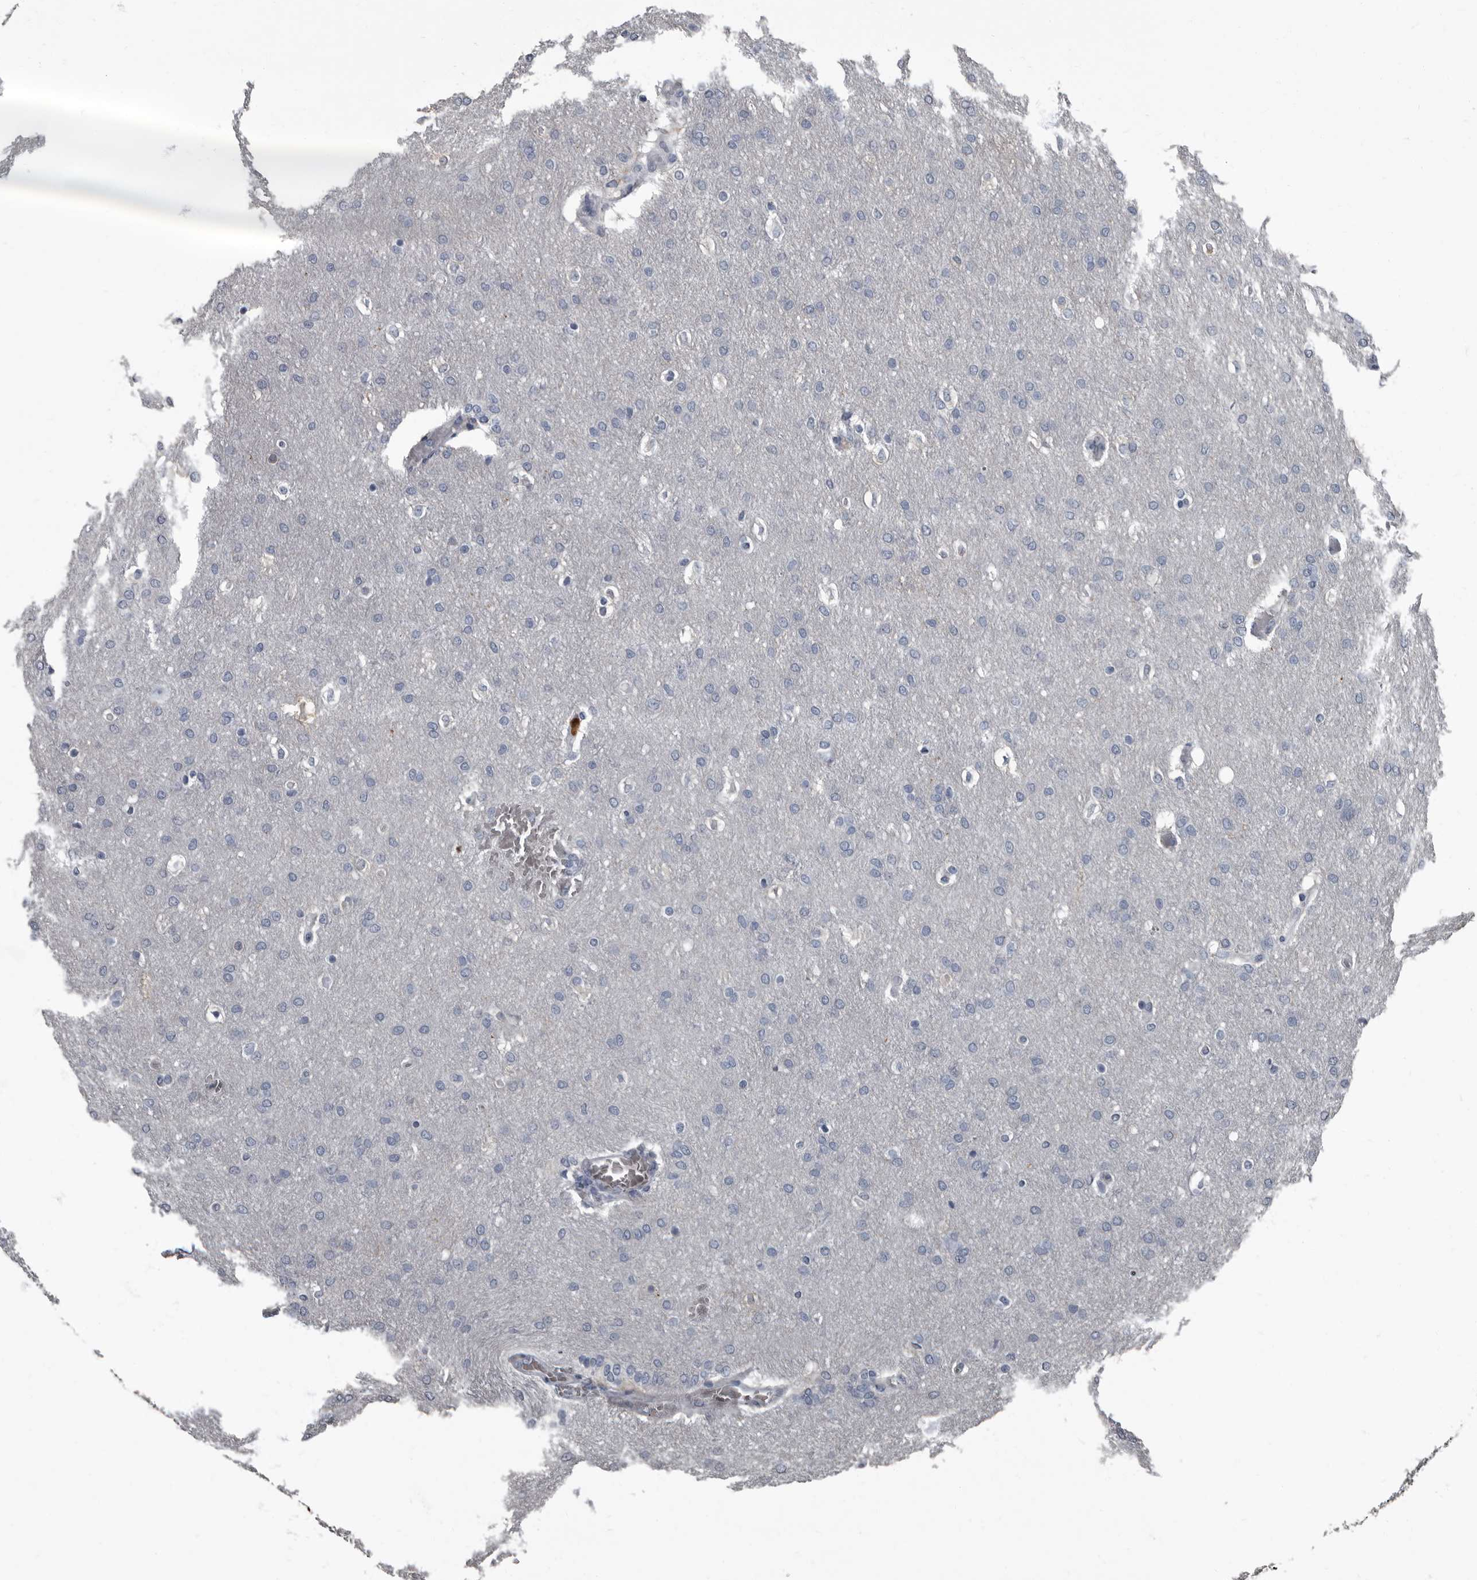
{"staining": {"intensity": "negative", "quantity": "none", "location": "none"}, "tissue": "glioma", "cell_type": "Tumor cells", "image_type": "cancer", "snomed": [{"axis": "morphology", "description": "Glioma, malignant, Low grade"}, {"axis": "topography", "description": "Brain"}], "caption": "This is an IHC histopathology image of glioma. There is no positivity in tumor cells.", "gene": "TPD52L1", "patient": {"sex": "female", "age": 37}}